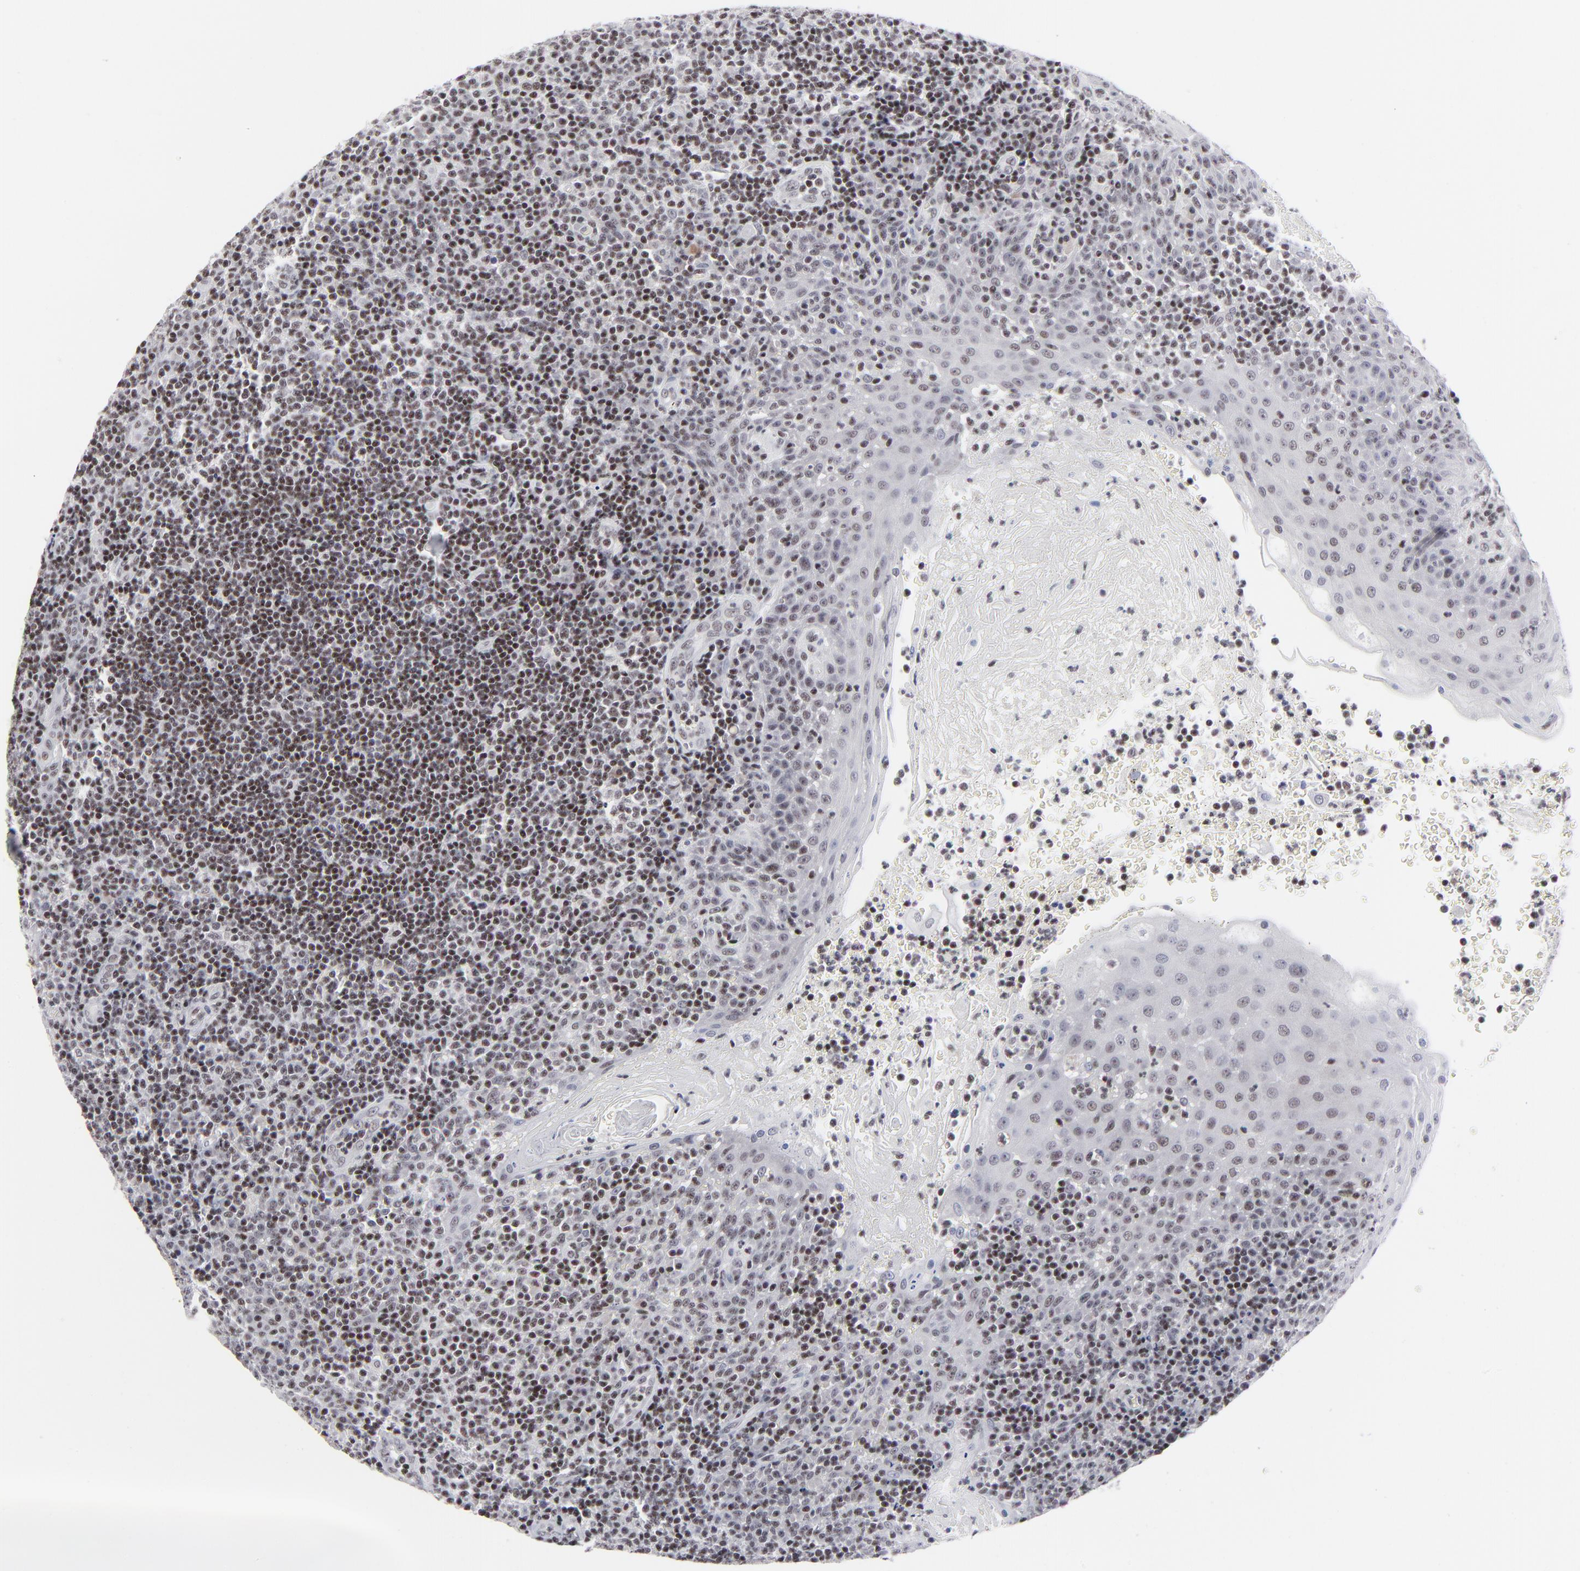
{"staining": {"intensity": "weak", "quantity": ">75%", "location": "nuclear"}, "tissue": "tonsil", "cell_type": "Germinal center cells", "image_type": "normal", "snomed": [{"axis": "morphology", "description": "Normal tissue, NOS"}, {"axis": "topography", "description": "Tonsil"}], "caption": "Immunohistochemistry (IHC) photomicrograph of normal human tonsil stained for a protein (brown), which shows low levels of weak nuclear positivity in approximately >75% of germinal center cells.", "gene": "SP2", "patient": {"sex": "female", "age": 40}}